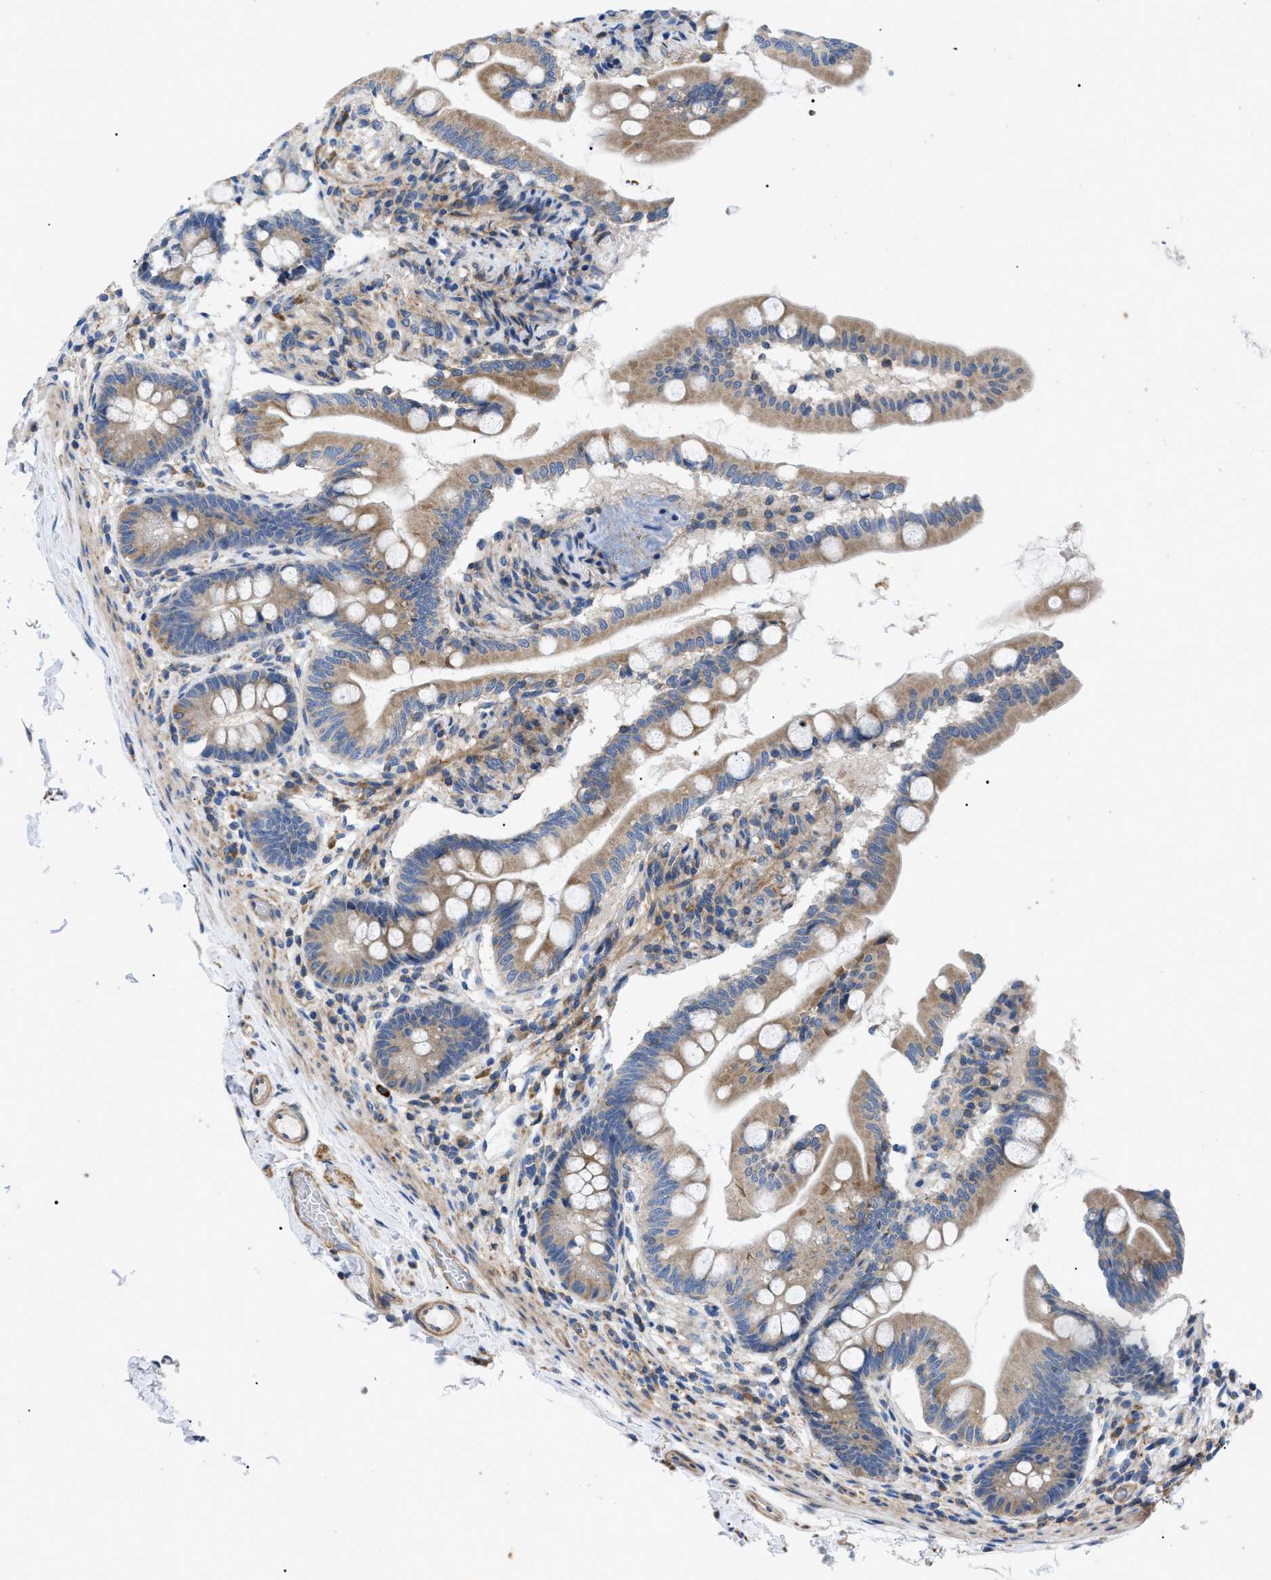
{"staining": {"intensity": "moderate", "quantity": ">75%", "location": "cytoplasmic/membranous"}, "tissue": "small intestine", "cell_type": "Glandular cells", "image_type": "normal", "snomed": [{"axis": "morphology", "description": "Normal tissue, NOS"}, {"axis": "topography", "description": "Small intestine"}], "caption": "DAB immunohistochemical staining of normal small intestine demonstrates moderate cytoplasmic/membranous protein expression in about >75% of glandular cells. (Brightfield microscopy of DAB IHC at high magnification).", "gene": "HSPB8", "patient": {"sex": "female", "age": 56}}